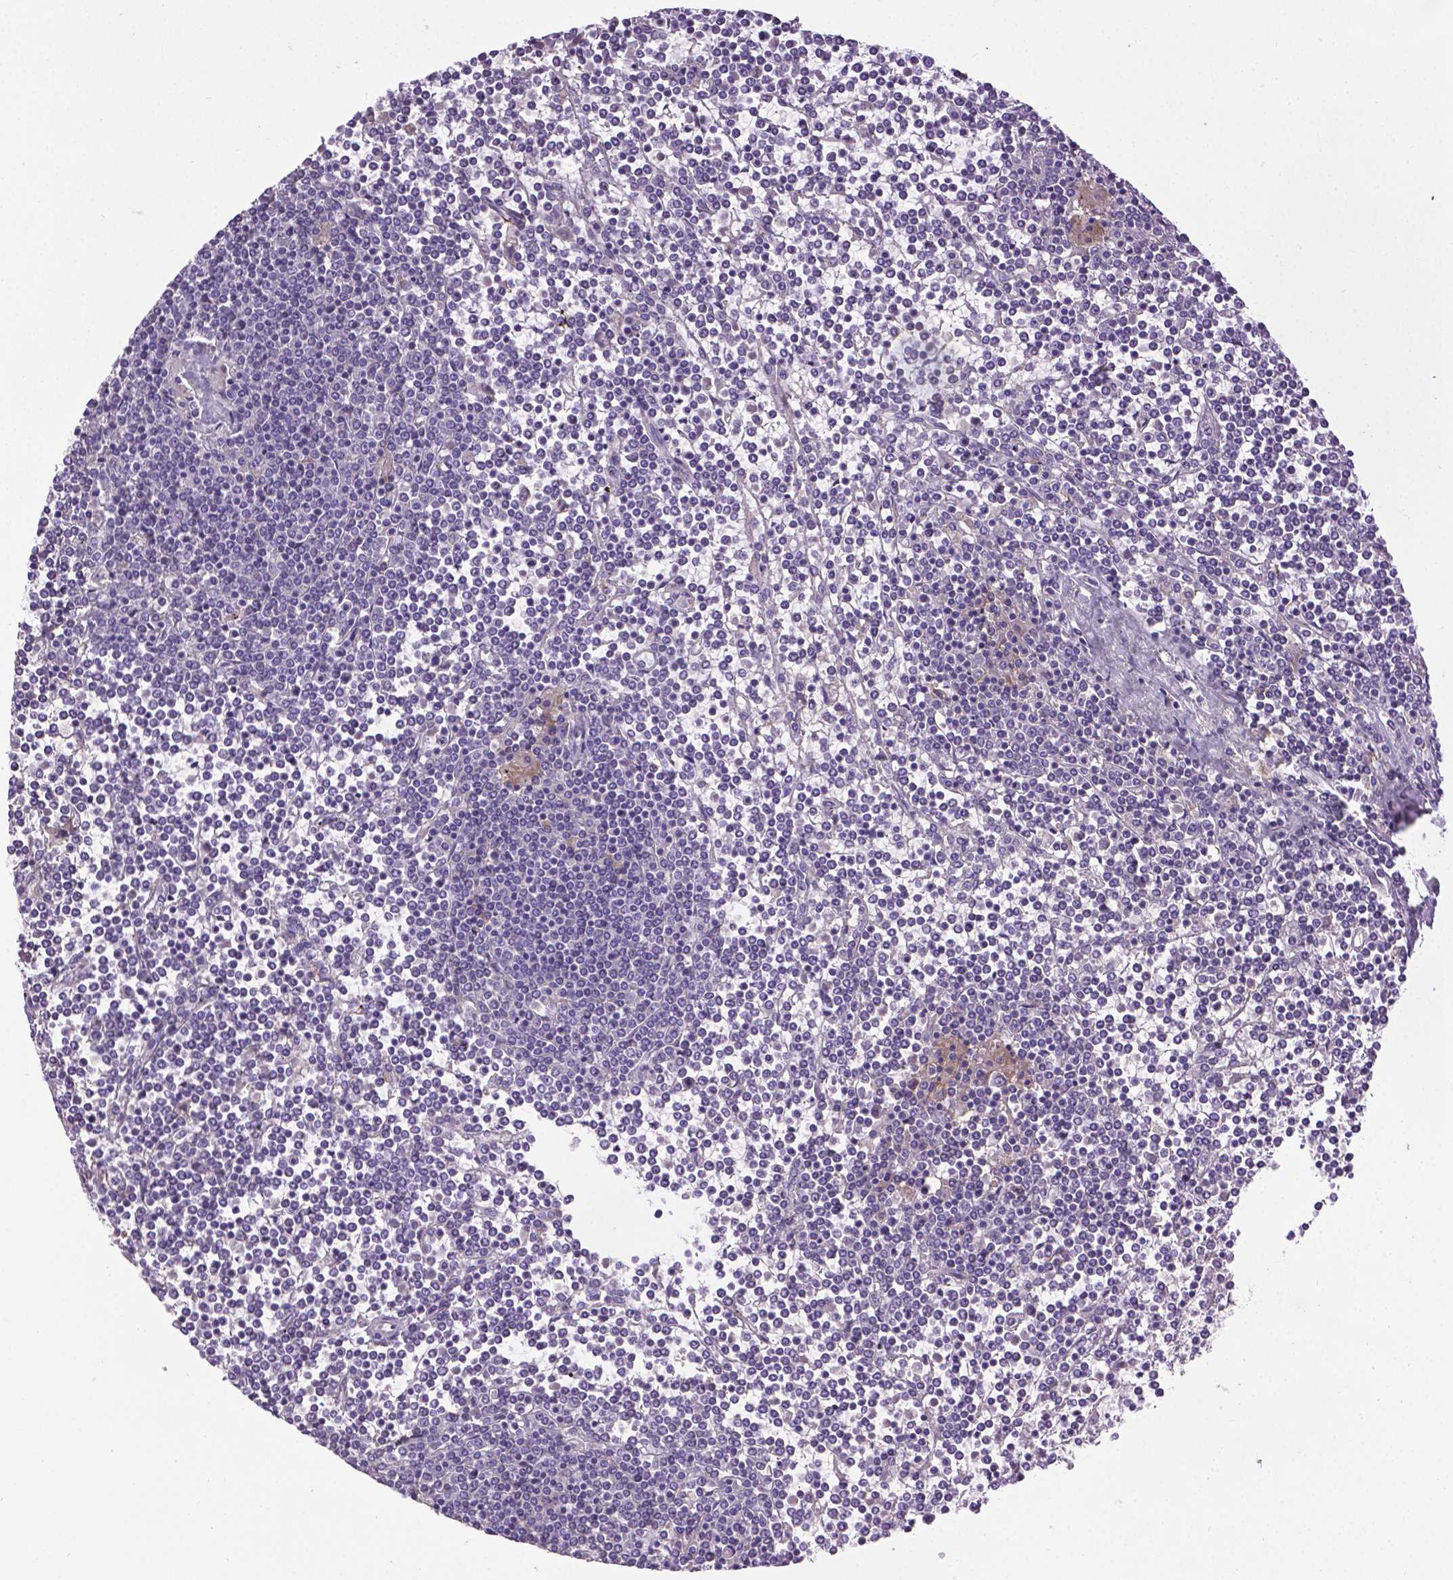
{"staining": {"intensity": "negative", "quantity": "none", "location": "none"}, "tissue": "lymphoma", "cell_type": "Tumor cells", "image_type": "cancer", "snomed": [{"axis": "morphology", "description": "Malignant lymphoma, non-Hodgkin's type, Low grade"}, {"axis": "topography", "description": "Spleen"}], "caption": "This is a histopathology image of IHC staining of lymphoma, which shows no staining in tumor cells.", "gene": "CPM", "patient": {"sex": "female", "age": 19}}